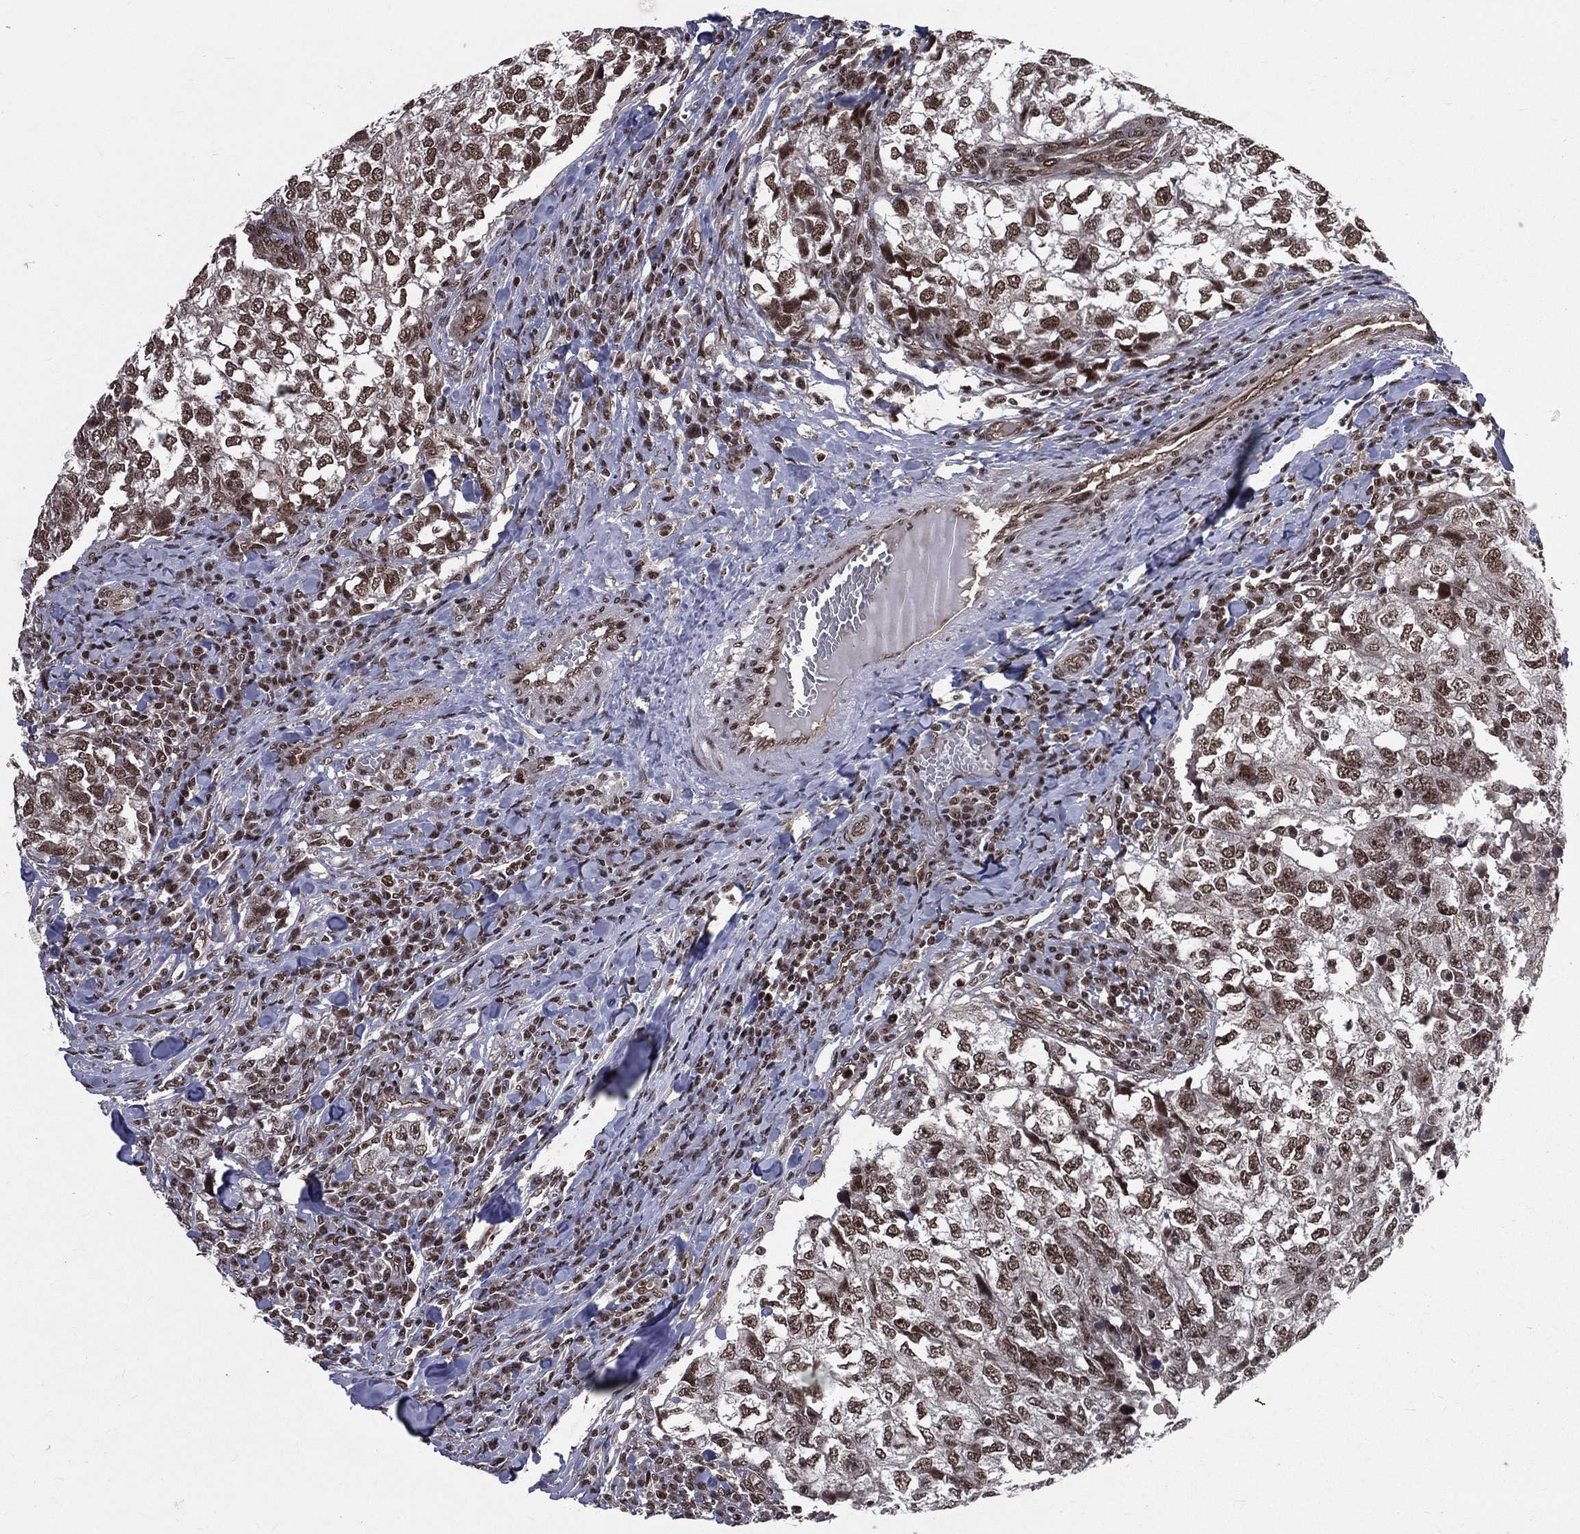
{"staining": {"intensity": "moderate", "quantity": ">75%", "location": "nuclear"}, "tissue": "breast cancer", "cell_type": "Tumor cells", "image_type": "cancer", "snomed": [{"axis": "morphology", "description": "Duct carcinoma"}, {"axis": "topography", "description": "Breast"}], "caption": "DAB immunohistochemical staining of breast invasive ductal carcinoma displays moderate nuclear protein expression in about >75% of tumor cells.", "gene": "SMC3", "patient": {"sex": "female", "age": 30}}